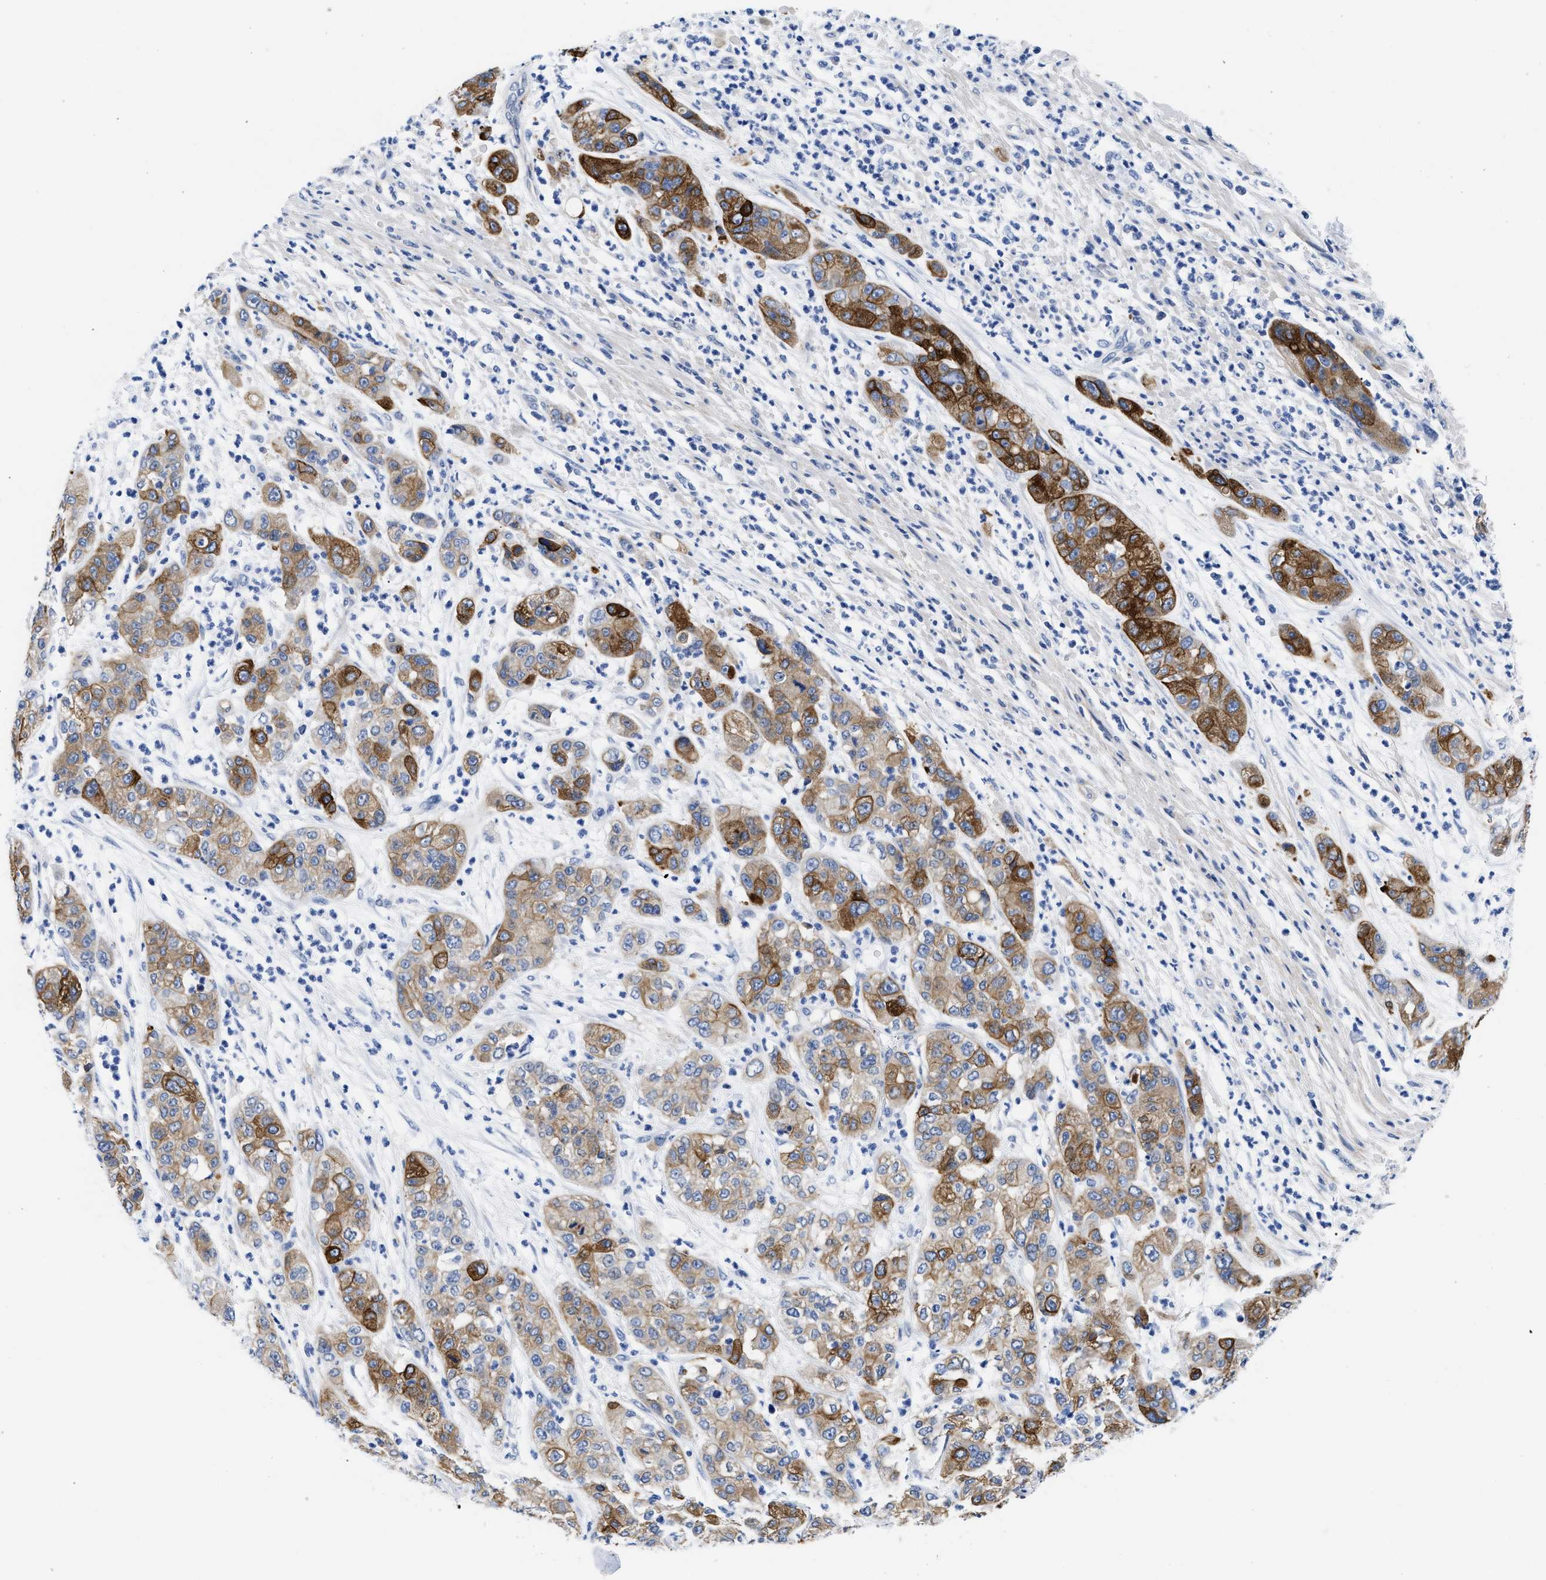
{"staining": {"intensity": "moderate", "quantity": ">75%", "location": "cytoplasmic/membranous"}, "tissue": "pancreatic cancer", "cell_type": "Tumor cells", "image_type": "cancer", "snomed": [{"axis": "morphology", "description": "Adenocarcinoma, NOS"}, {"axis": "topography", "description": "Pancreas"}], "caption": "A high-resolution photomicrograph shows immunohistochemistry staining of adenocarcinoma (pancreatic), which shows moderate cytoplasmic/membranous expression in approximately >75% of tumor cells. (Stains: DAB (3,3'-diaminobenzidine) in brown, nuclei in blue, Microscopy: brightfield microscopy at high magnification).", "gene": "TRIM29", "patient": {"sex": "female", "age": 78}}